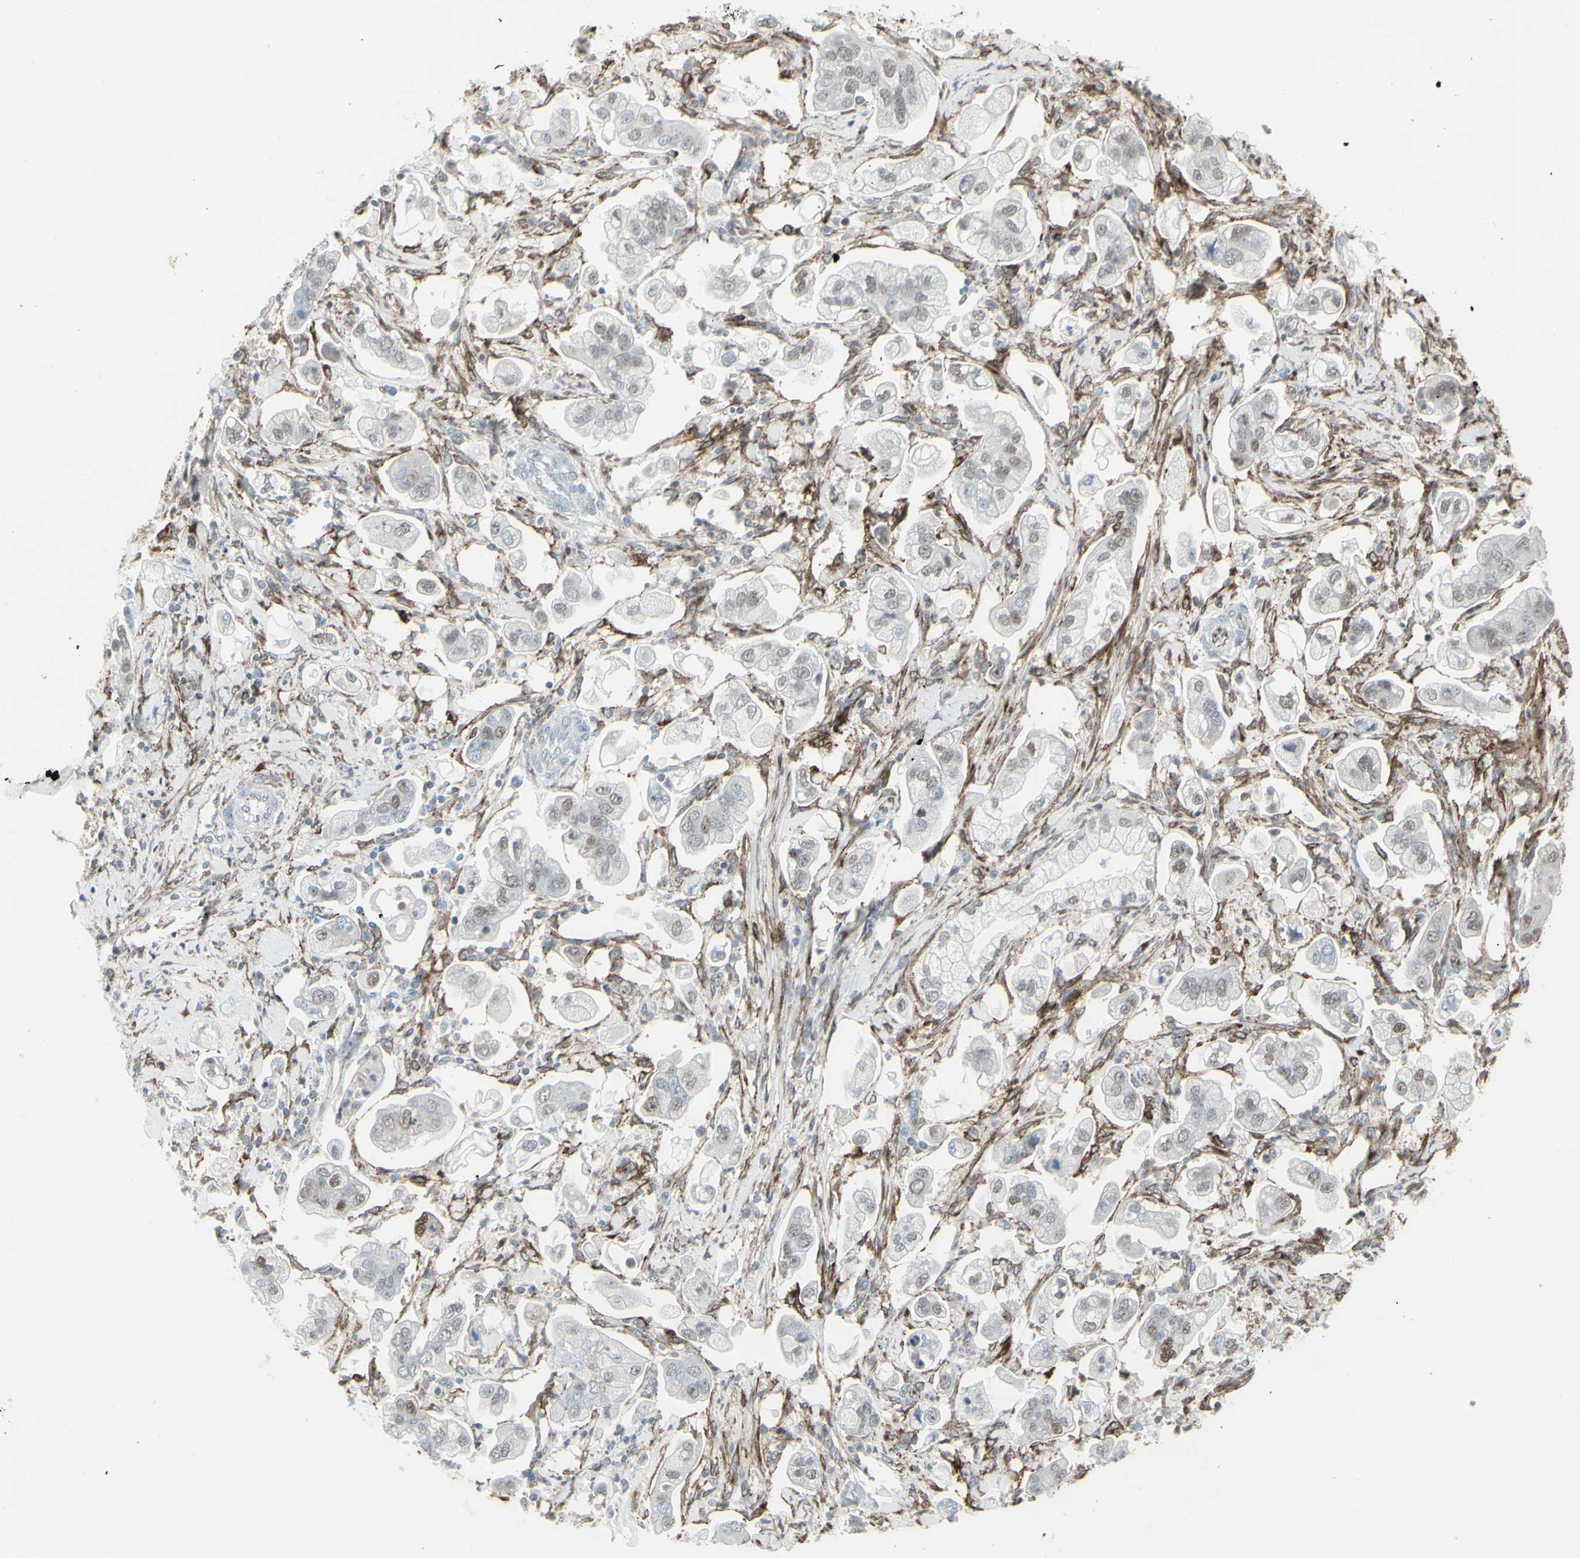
{"staining": {"intensity": "weak", "quantity": "<25%", "location": "cytoplasmic/membranous,nuclear"}, "tissue": "stomach cancer", "cell_type": "Tumor cells", "image_type": "cancer", "snomed": [{"axis": "morphology", "description": "Adenocarcinoma, NOS"}, {"axis": "topography", "description": "Stomach"}], "caption": "The micrograph displays no significant expression in tumor cells of stomach cancer. Nuclei are stained in blue.", "gene": "GJA1", "patient": {"sex": "male", "age": 62}}